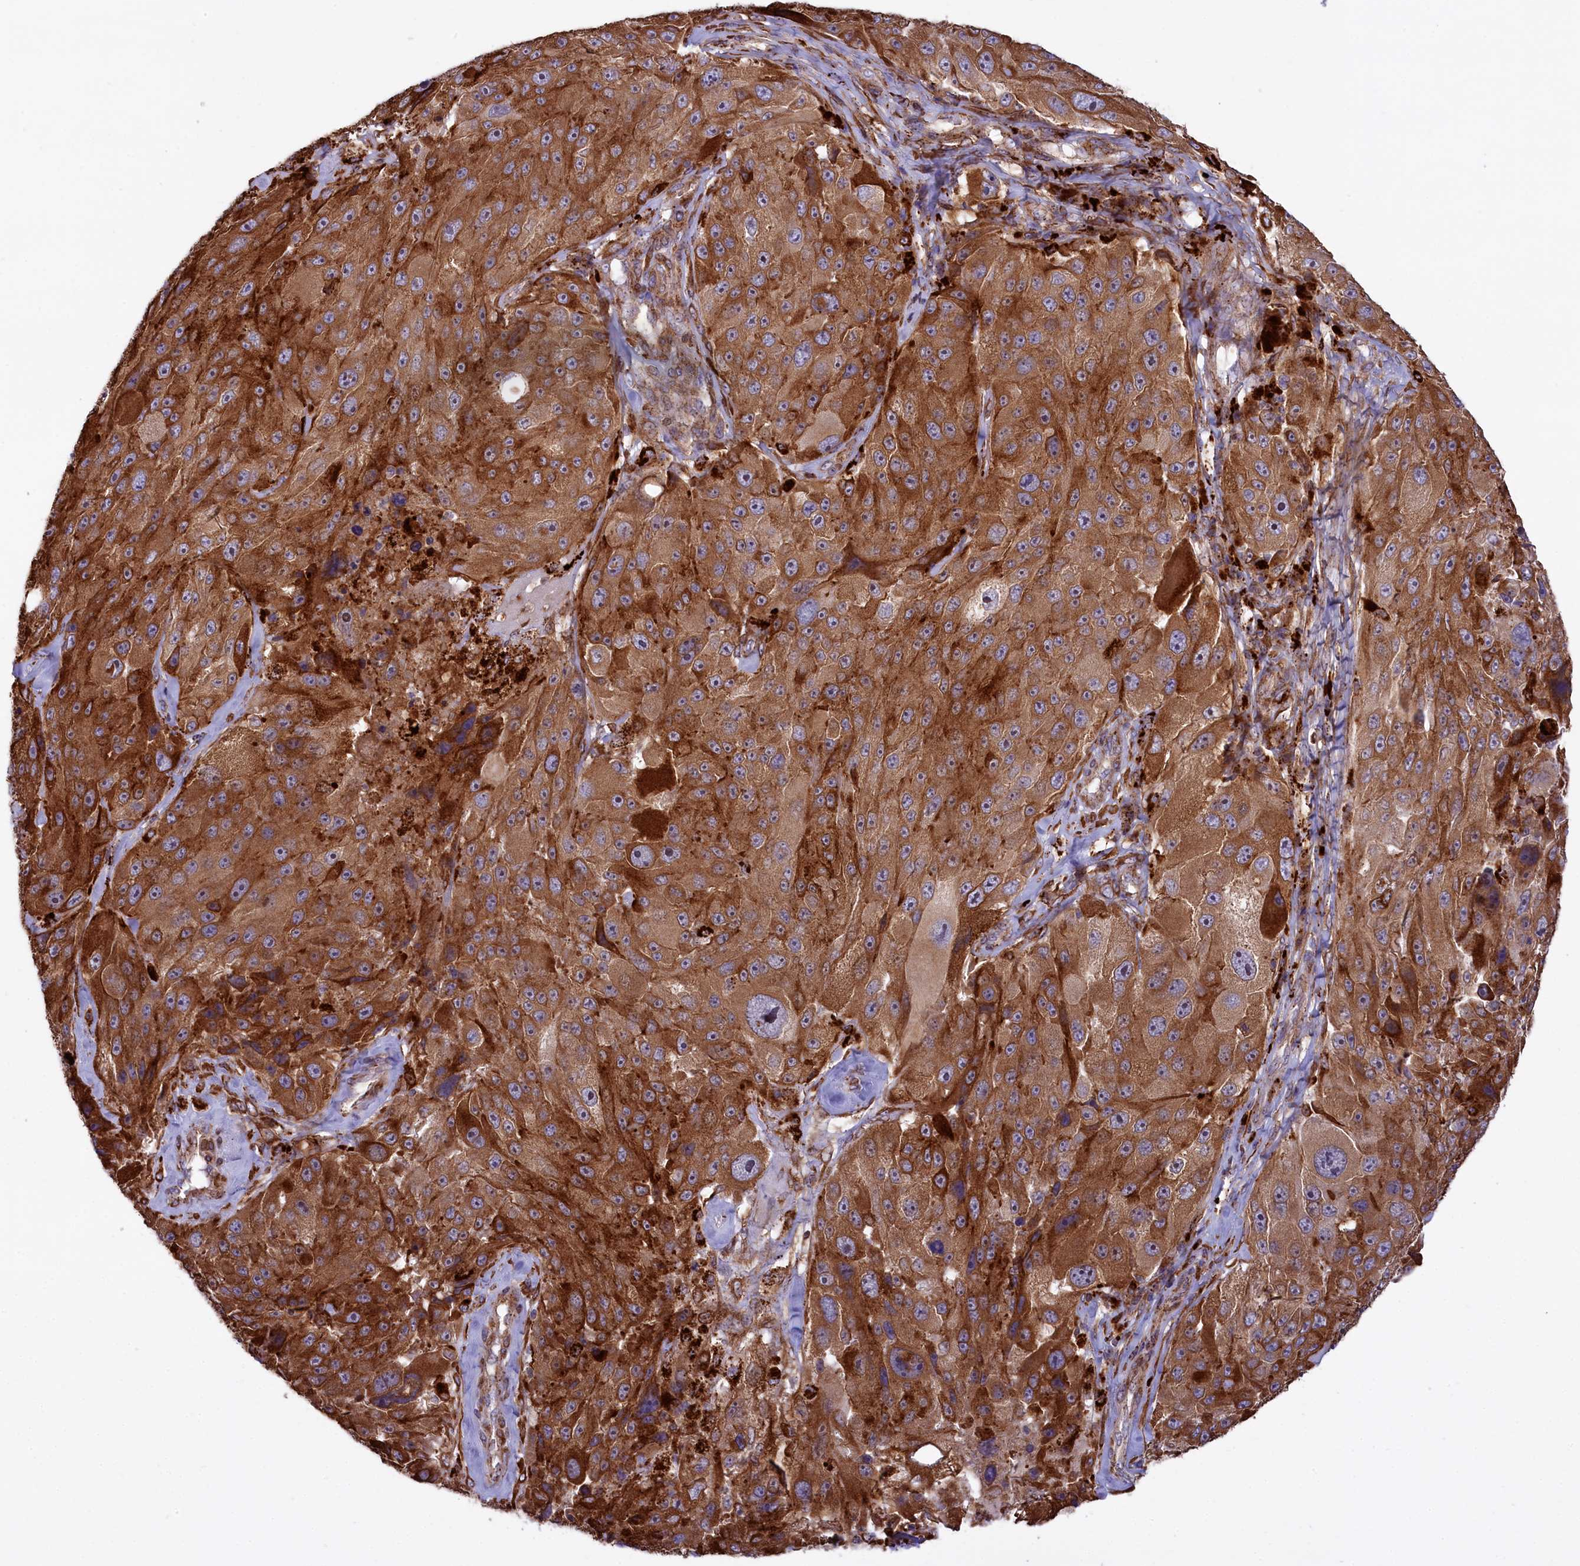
{"staining": {"intensity": "strong", "quantity": ">75%", "location": "cytoplasmic/membranous"}, "tissue": "melanoma", "cell_type": "Tumor cells", "image_type": "cancer", "snomed": [{"axis": "morphology", "description": "Malignant melanoma, Metastatic site"}, {"axis": "topography", "description": "Lymph node"}], "caption": "There is high levels of strong cytoplasmic/membranous expression in tumor cells of melanoma, as demonstrated by immunohistochemical staining (brown color).", "gene": "MAN2B1", "patient": {"sex": "male", "age": 62}}